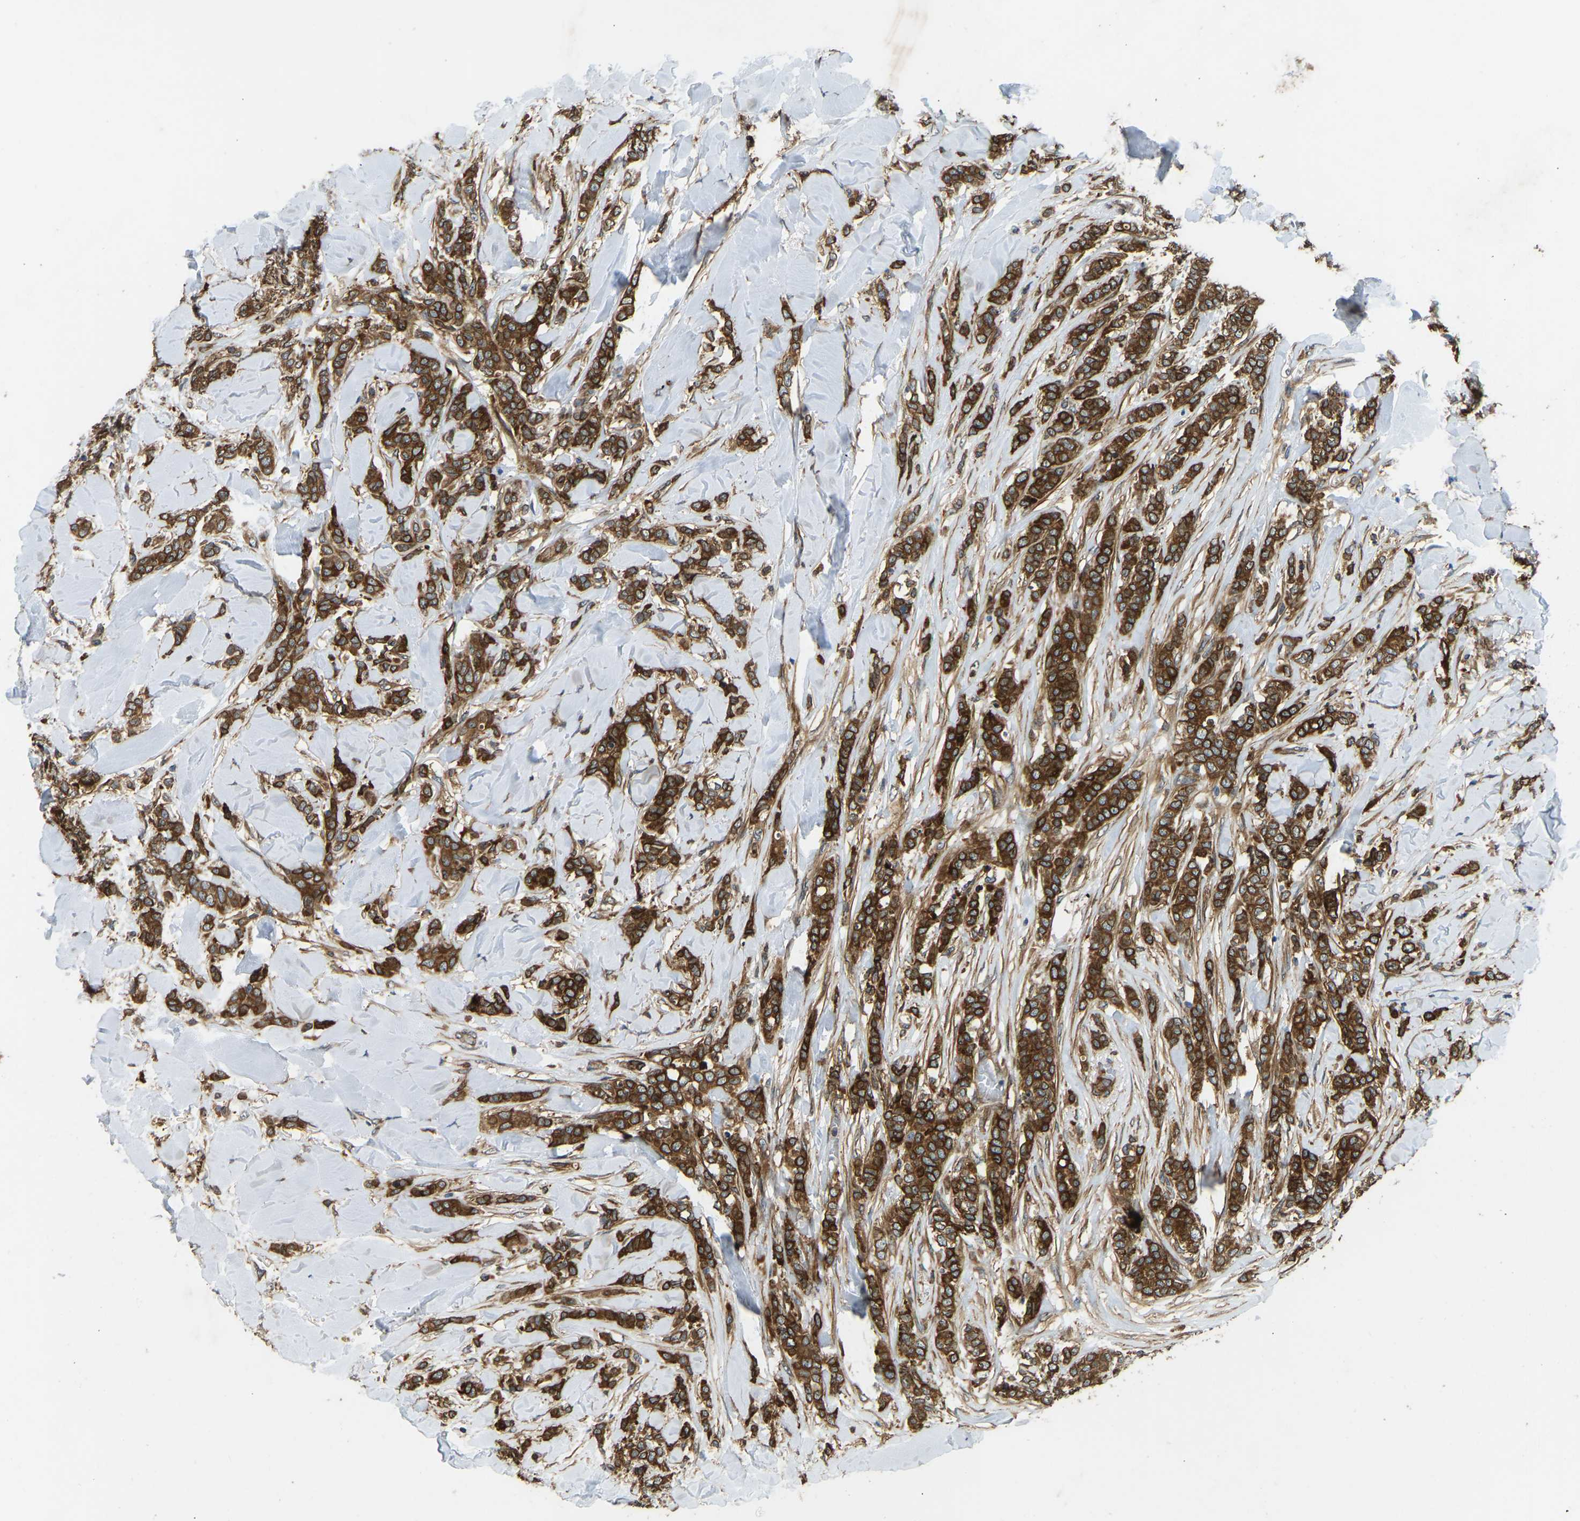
{"staining": {"intensity": "strong", "quantity": ">75%", "location": "cytoplasmic/membranous"}, "tissue": "breast cancer", "cell_type": "Tumor cells", "image_type": "cancer", "snomed": [{"axis": "morphology", "description": "Lobular carcinoma"}, {"axis": "topography", "description": "Skin"}, {"axis": "topography", "description": "Breast"}], "caption": "This image displays IHC staining of human lobular carcinoma (breast), with high strong cytoplasmic/membranous staining in approximately >75% of tumor cells.", "gene": "OS9", "patient": {"sex": "female", "age": 46}}